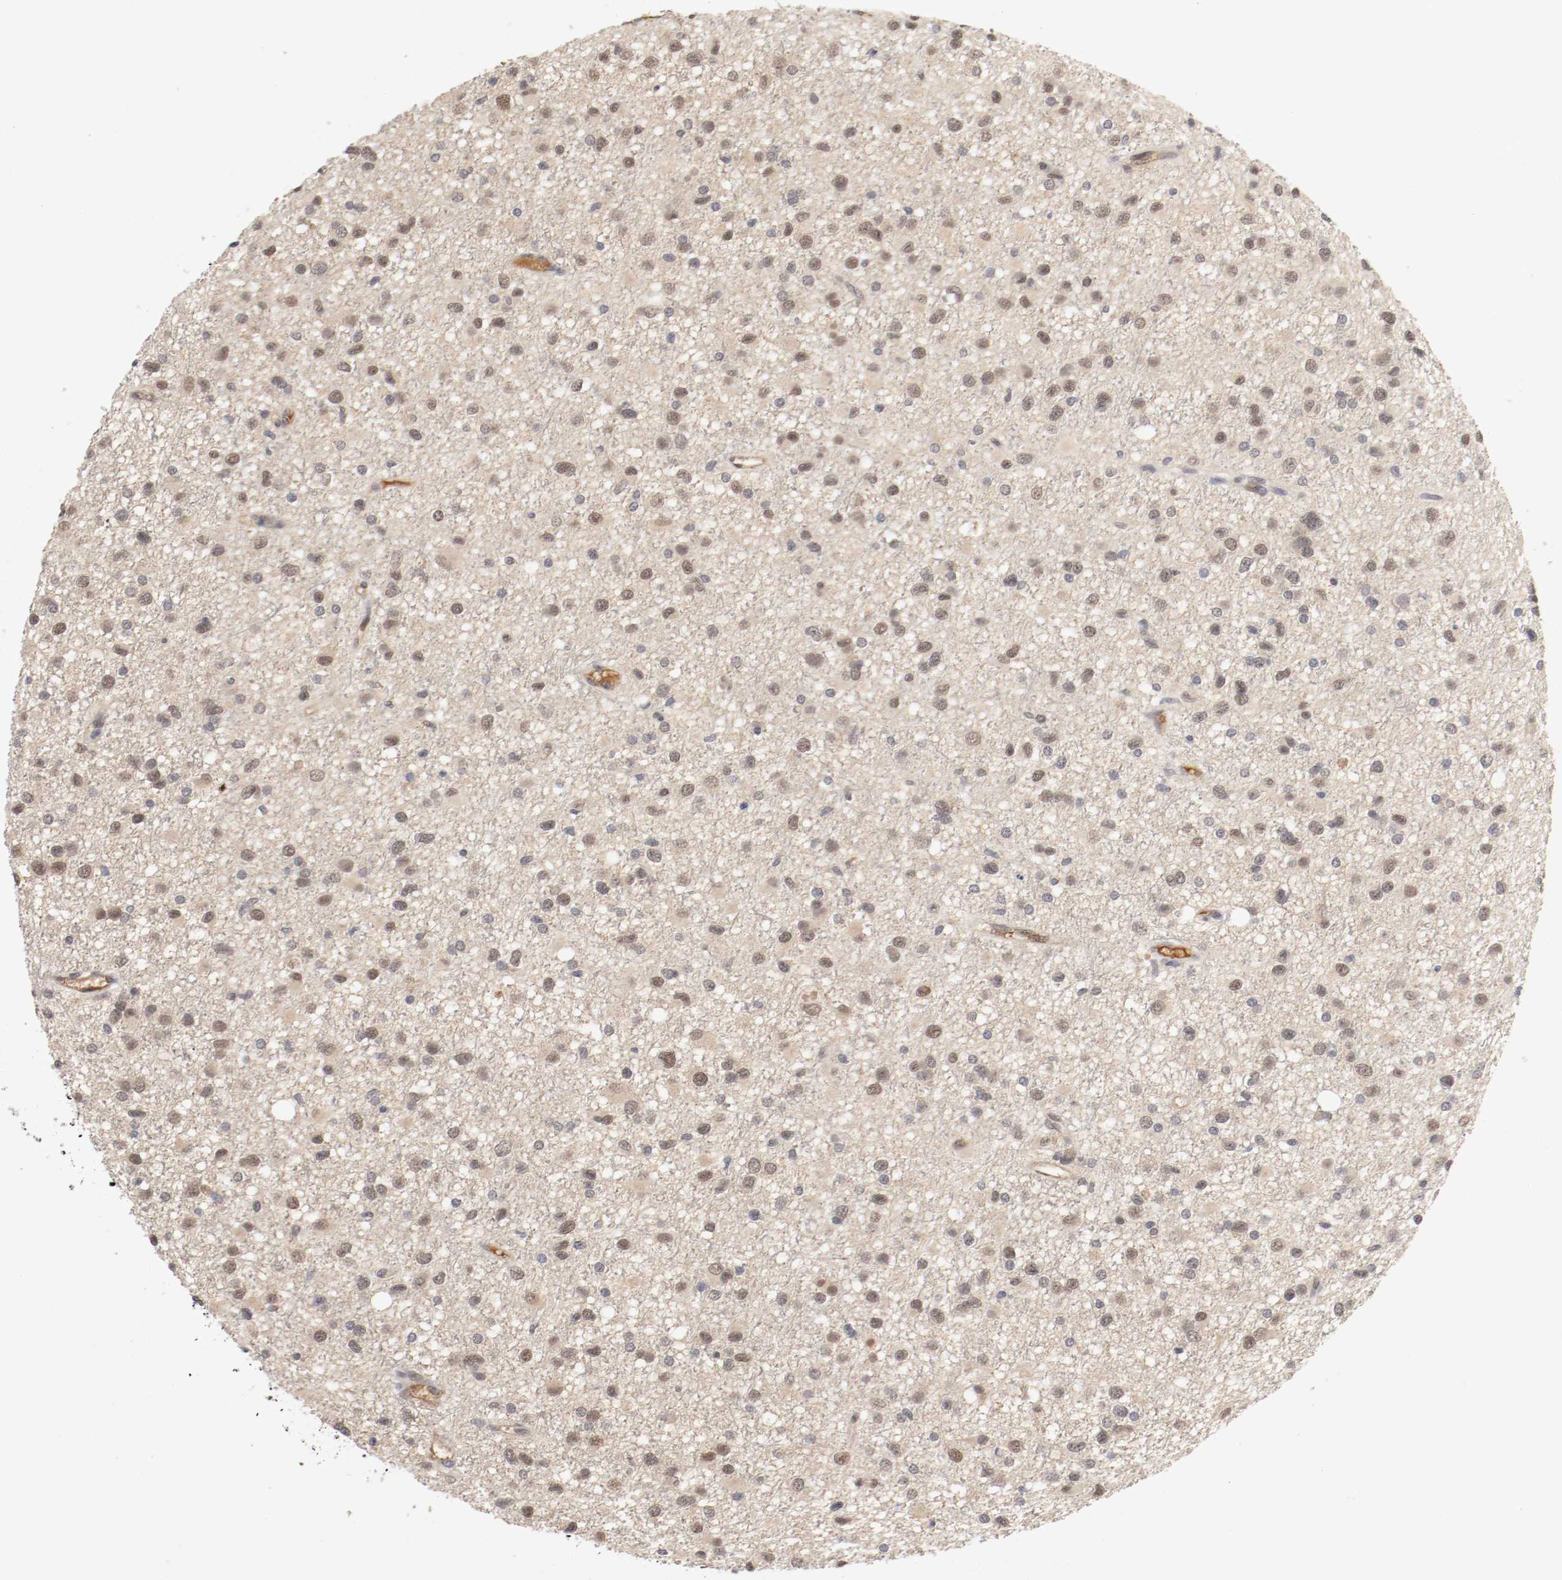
{"staining": {"intensity": "weak", "quantity": "25%-75%", "location": "nuclear"}, "tissue": "glioma", "cell_type": "Tumor cells", "image_type": "cancer", "snomed": [{"axis": "morphology", "description": "Glioma, malignant, Low grade"}, {"axis": "topography", "description": "Brain"}], "caption": "Low-grade glioma (malignant) stained with DAB immunohistochemistry (IHC) exhibits low levels of weak nuclear expression in about 25%-75% of tumor cells.", "gene": "DNMT3B", "patient": {"sex": "male", "age": 42}}